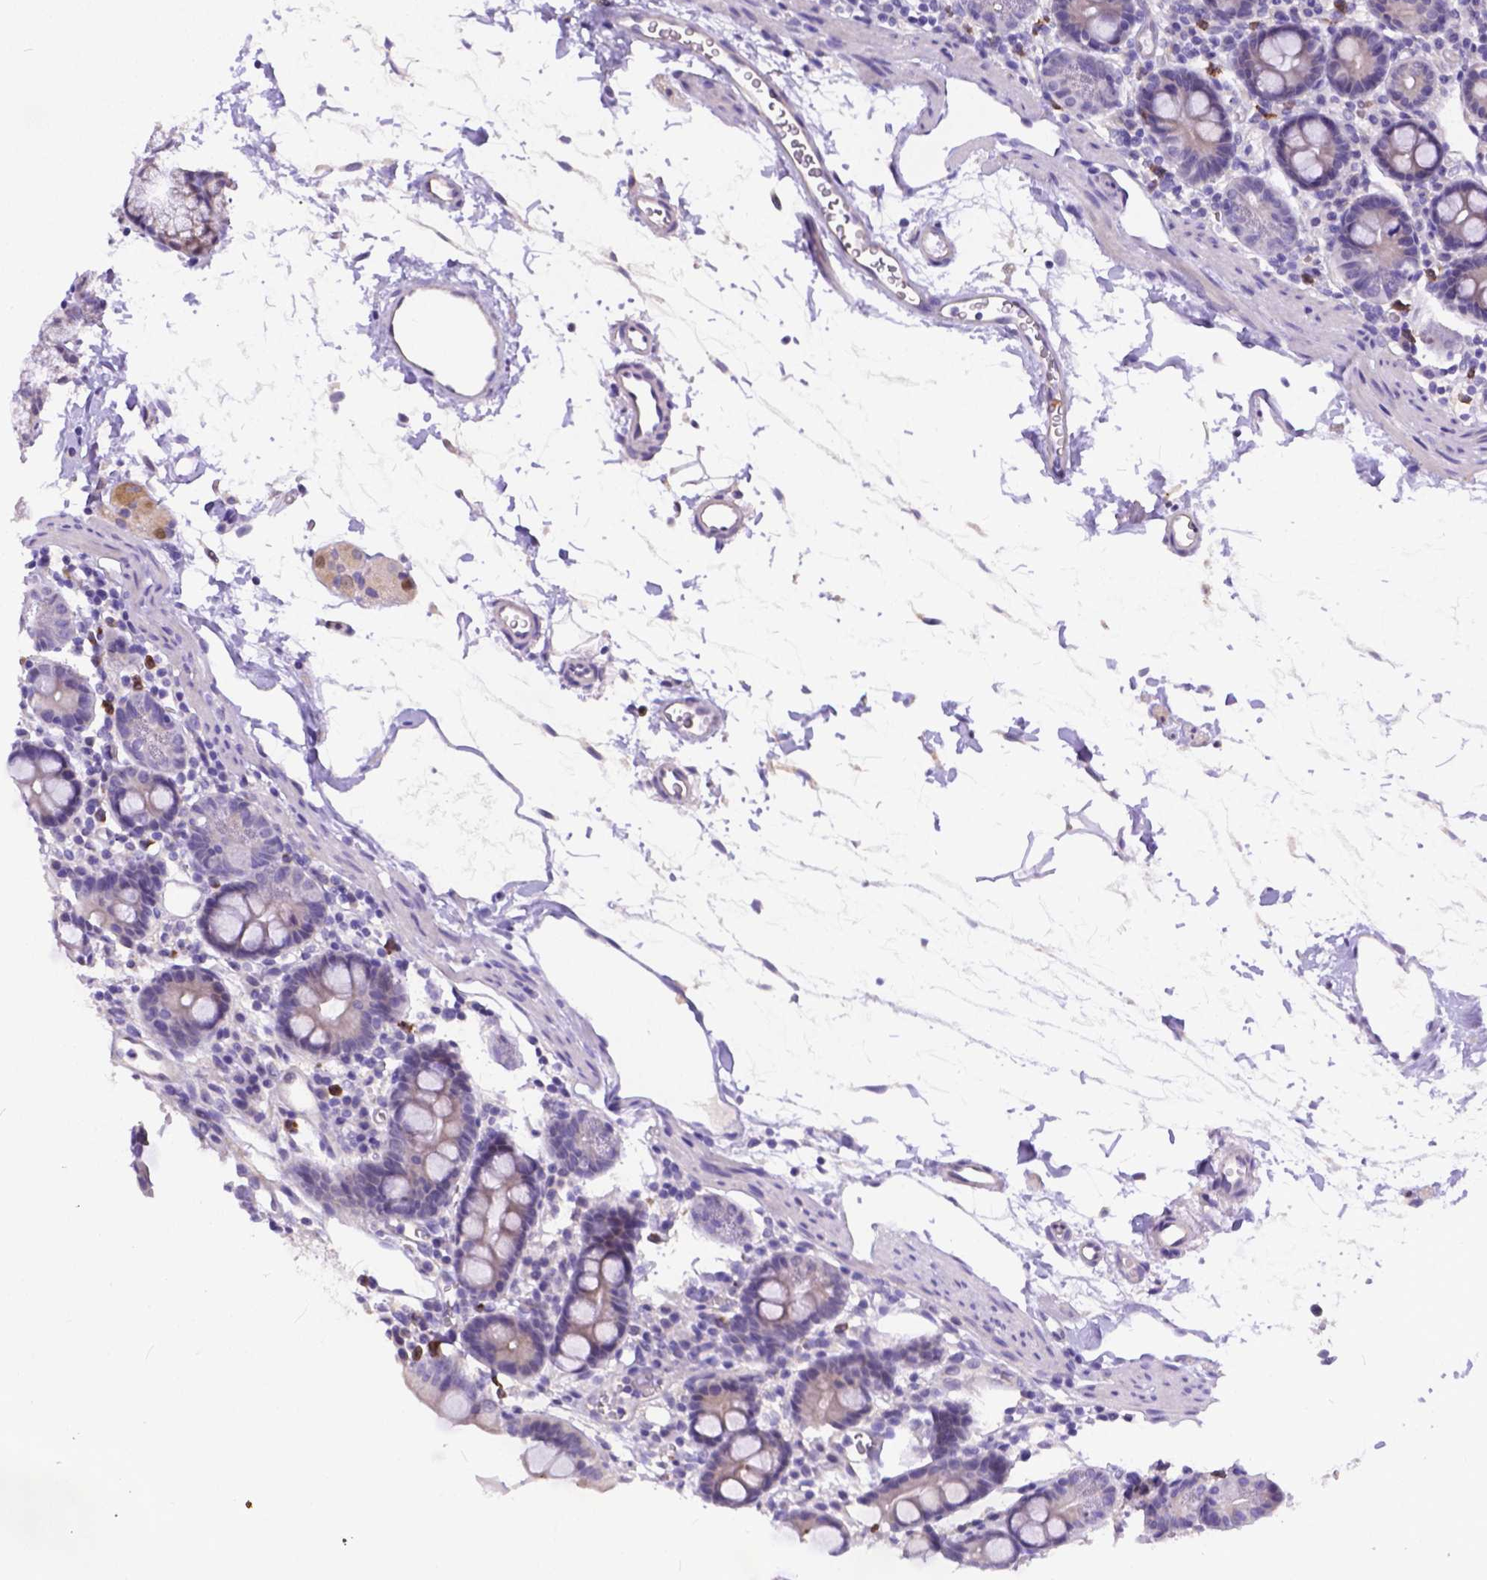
{"staining": {"intensity": "negative", "quantity": "none", "location": "none"}, "tissue": "duodenum", "cell_type": "Glandular cells", "image_type": "normal", "snomed": [{"axis": "morphology", "description": "Normal tissue, NOS"}, {"axis": "topography", "description": "Duodenum"}], "caption": "DAB immunohistochemical staining of benign human duodenum shows no significant positivity in glandular cells. Nuclei are stained in blue.", "gene": "DLEC1", "patient": {"sex": "male", "age": 59}}